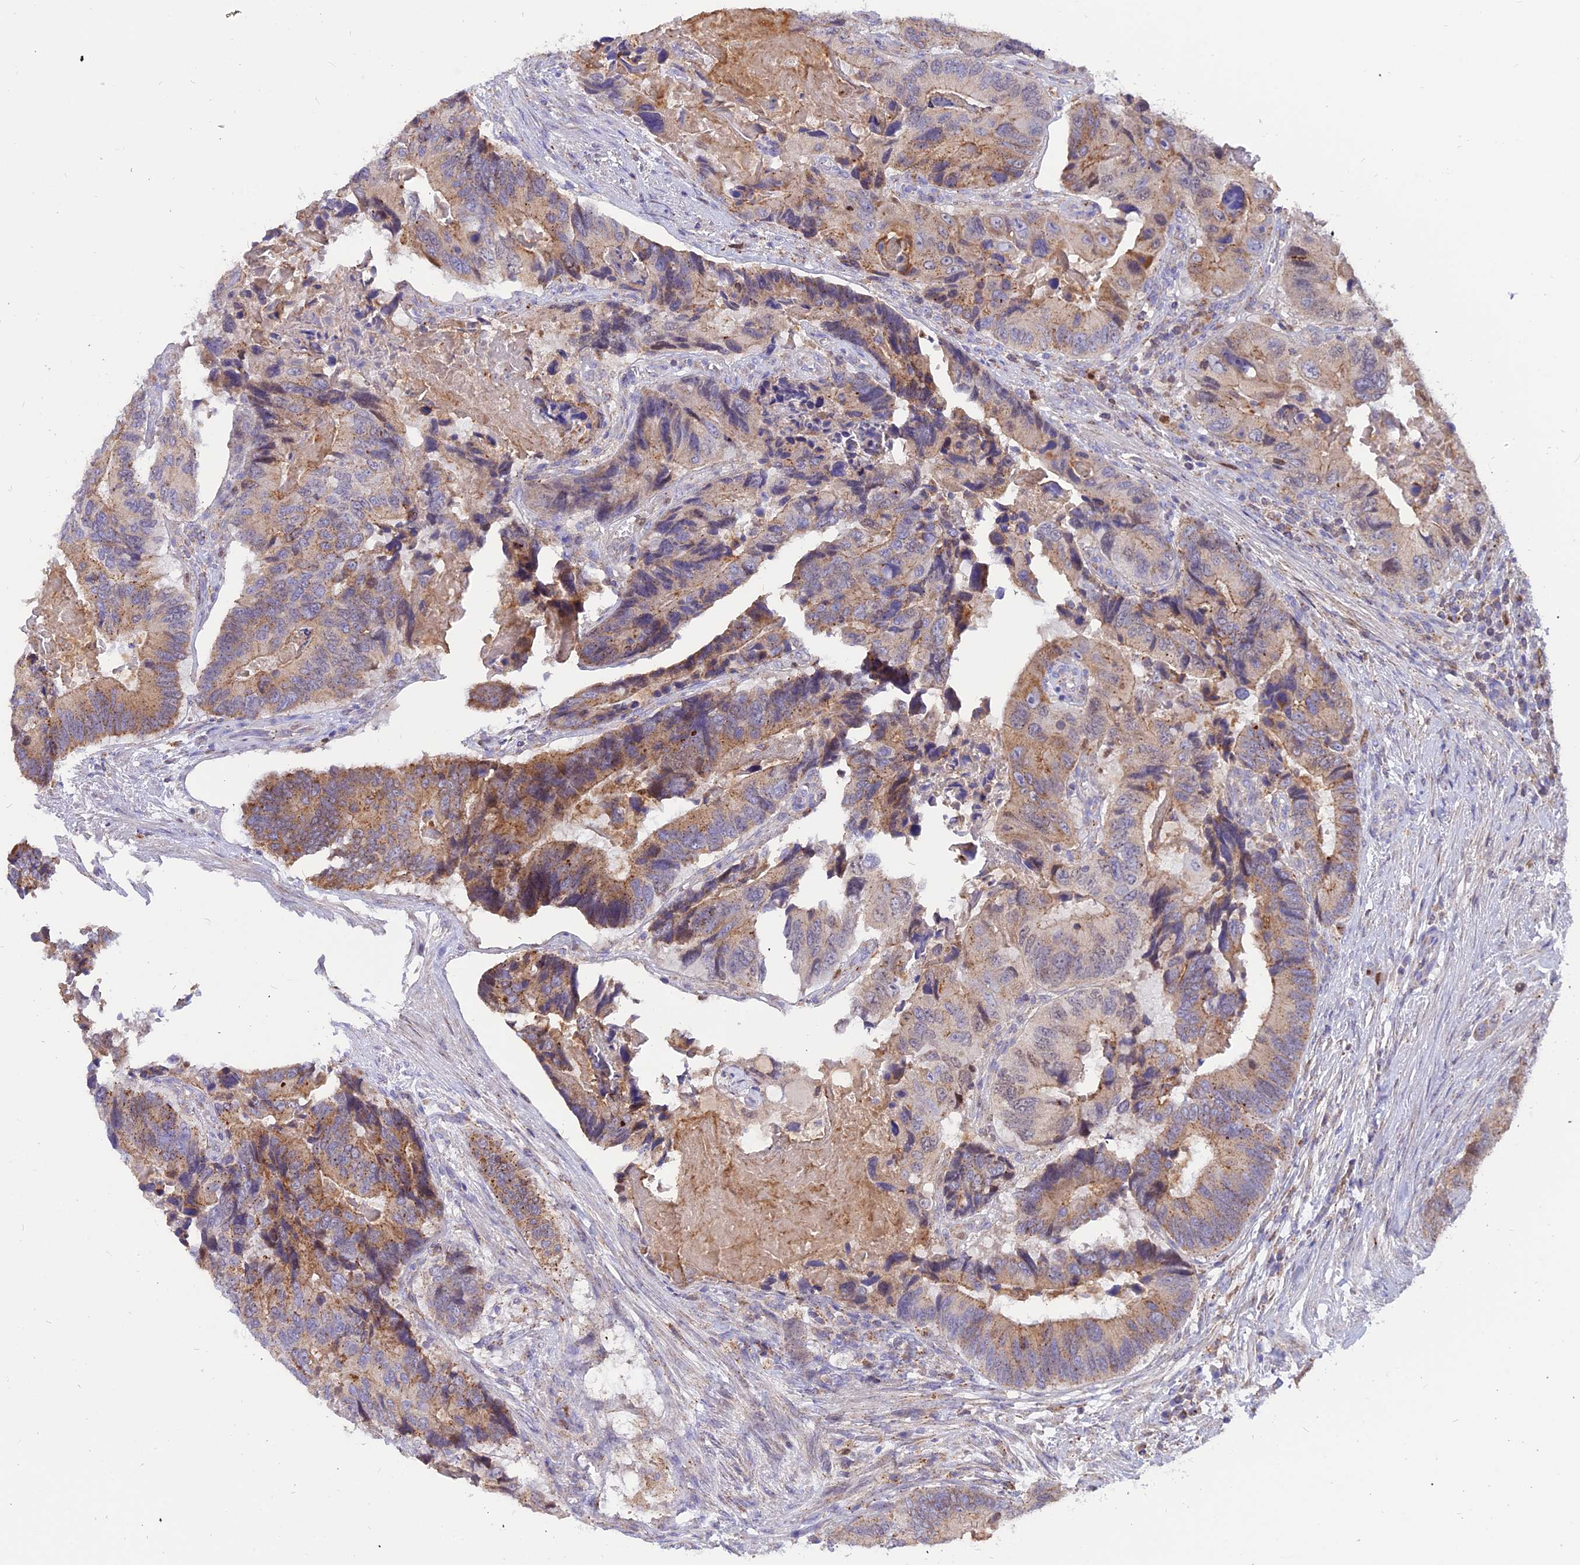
{"staining": {"intensity": "weak", "quantity": "25%-75%", "location": "cytoplasmic/membranous"}, "tissue": "colorectal cancer", "cell_type": "Tumor cells", "image_type": "cancer", "snomed": [{"axis": "morphology", "description": "Adenocarcinoma, NOS"}, {"axis": "topography", "description": "Colon"}], "caption": "A low amount of weak cytoplasmic/membranous positivity is present in approximately 25%-75% of tumor cells in colorectal cancer (adenocarcinoma) tissue.", "gene": "CENPV", "patient": {"sex": "male", "age": 84}}